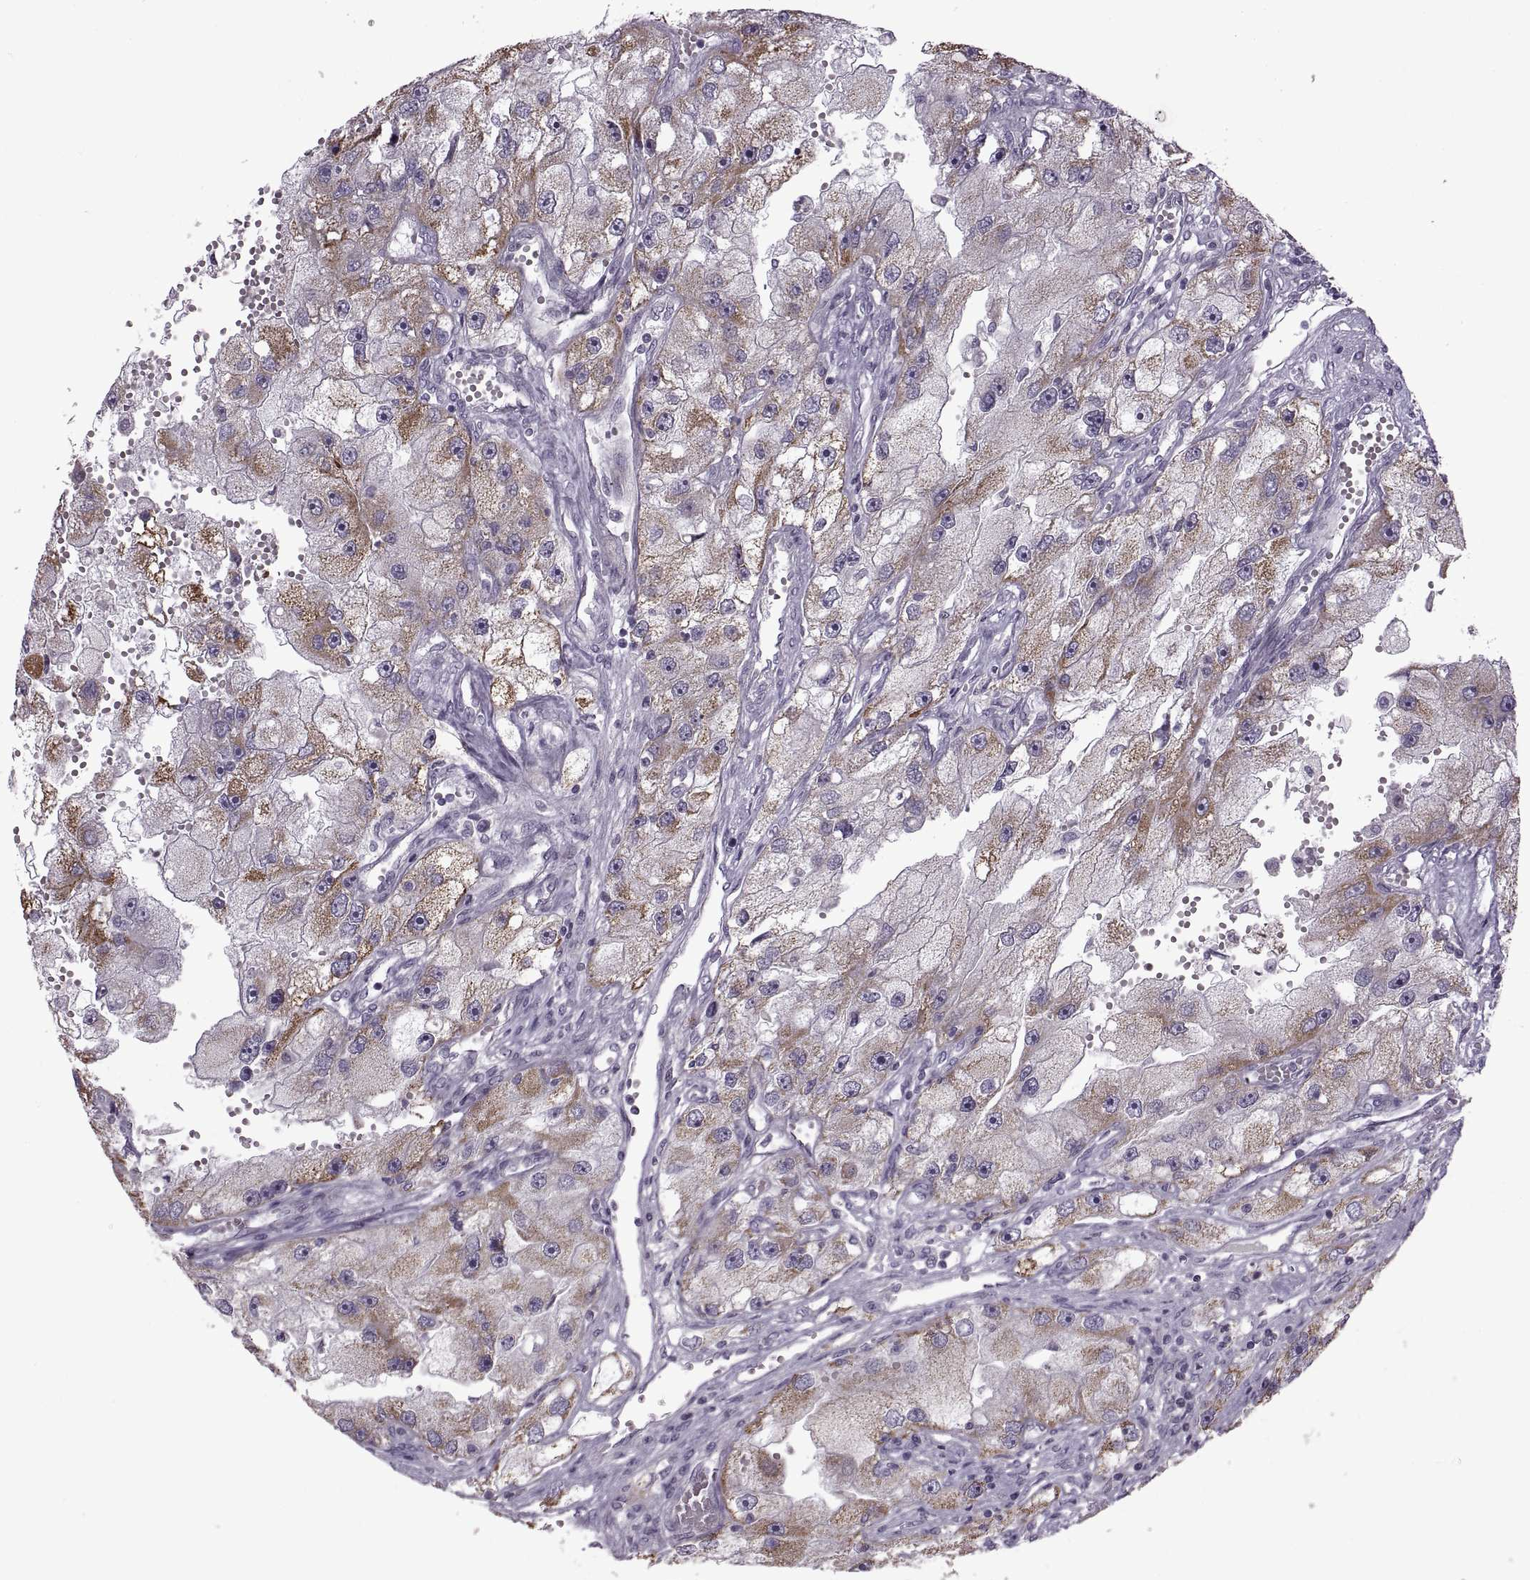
{"staining": {"intensity": "moderate", "quantity": ">75%", "location": "cytoplasmic/membranous"}, "tissue": "renal cancer", "cell_type": "Tumor cells", "image_type": "cancer", "snomed": [{"axis": "morphology", "description": "Adenocarcinoma, NOS"}, {"axis": "topography", "description": "Kidney"}], "caption": "A high-resolution micrograph shows immunohistochemistry (IHC) staining of renal cancer, which shows moderate cytoplasmic/membranous positivity in about >75% of tumor cells.", "gene": "PIERCE1", "patient": {"sex": "male", "age": 63}}